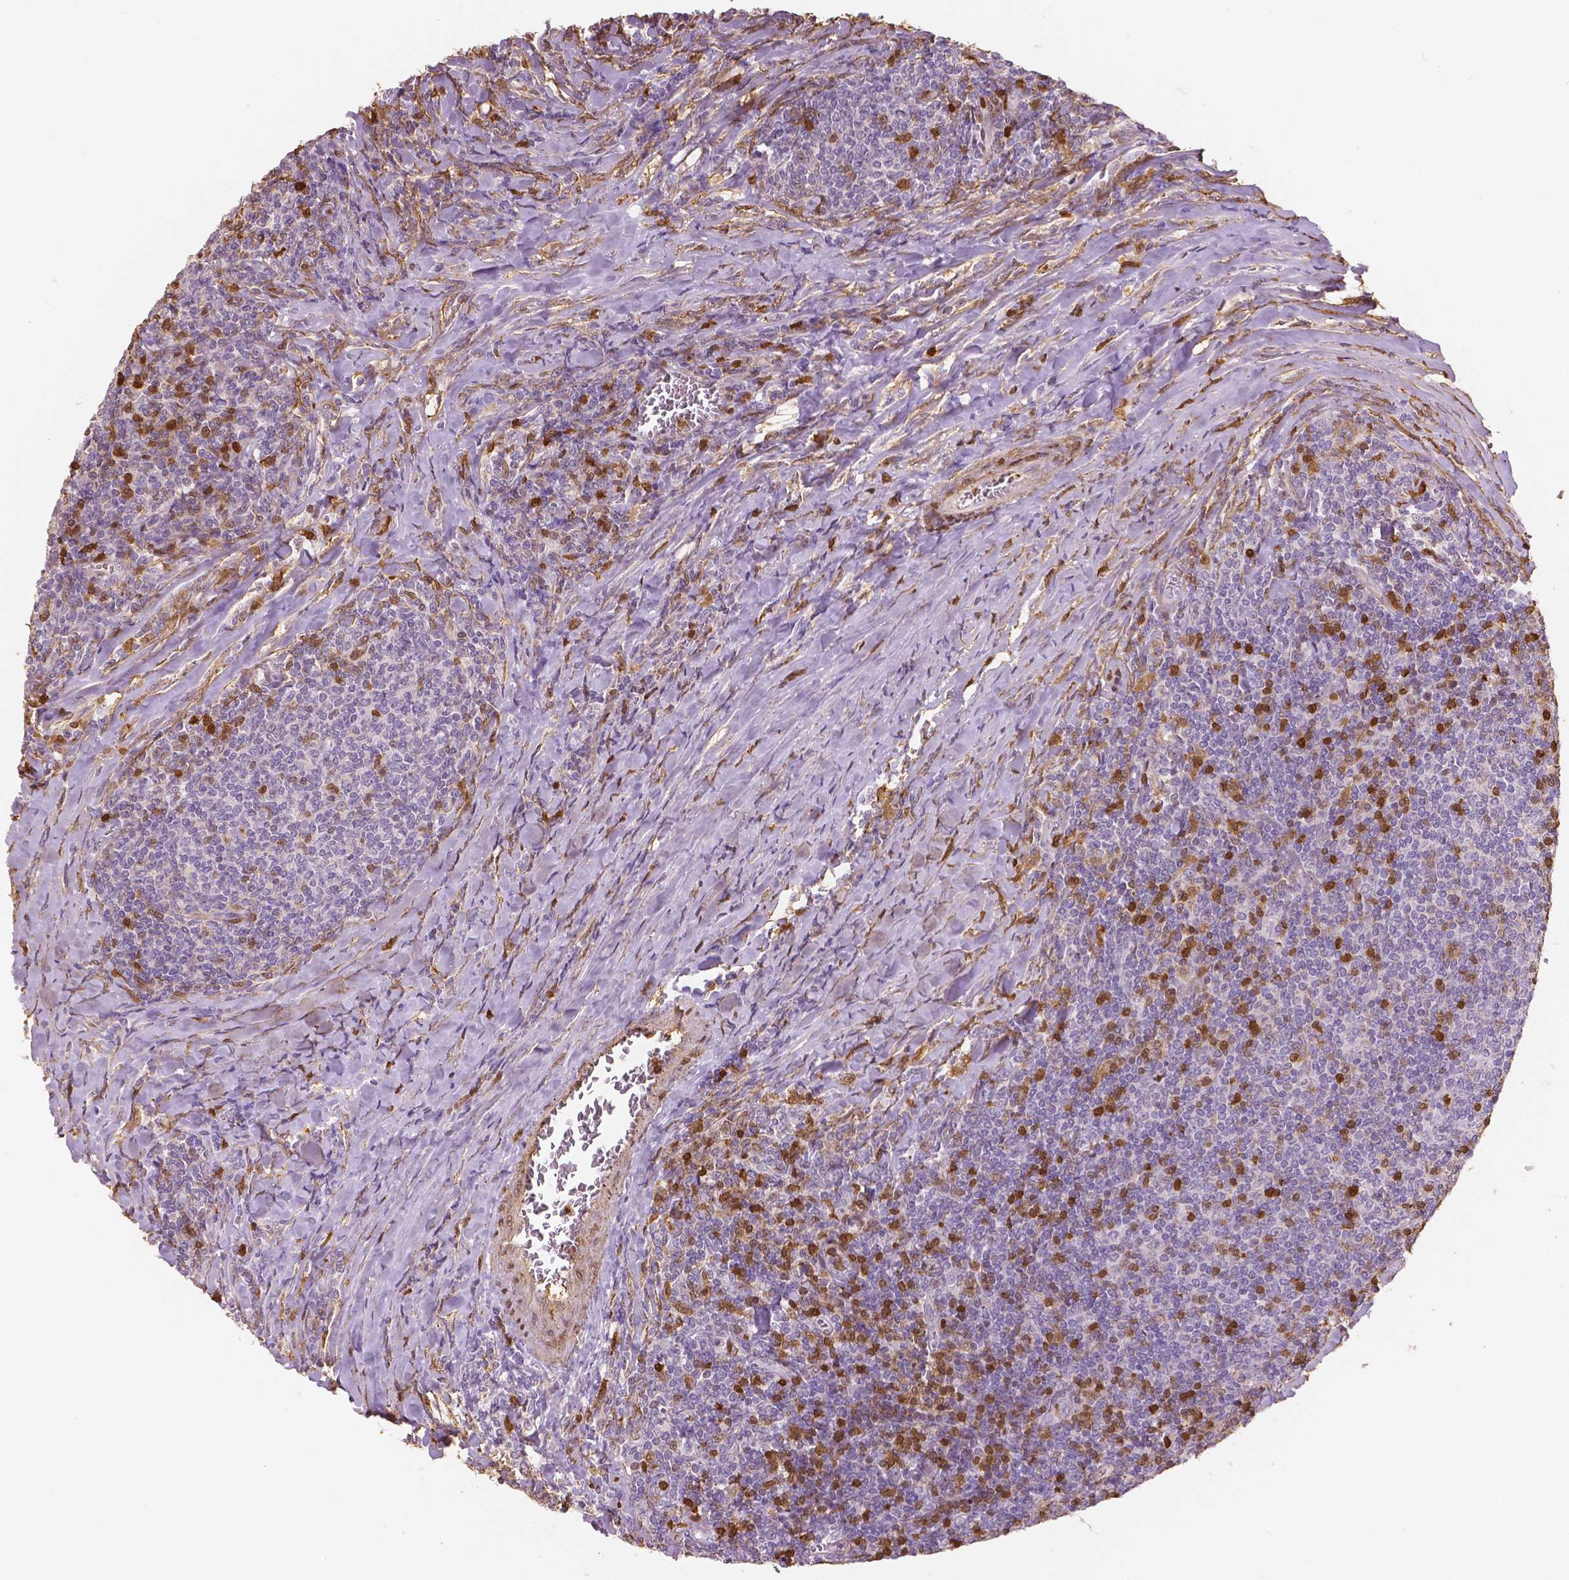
{"staining": {"intensity": "negative", "quantity": "none", "location": "none"}, "tissue": "lymphoma", "cell_type": "Tumor cells", "image_type": "cancer", "snomed": [{"axis": "morphology", "description": "Malignant lymphoma, non-Hodgkin's type, Low grade"}, {"axis": "topography", "description": "Lymph node"}], "caption": "Tumor cells show no significant positivity in low-grade malignant lymphoma, non-Hodgkin's type. (Stains: DAB (3,3'-diaminobenzidine) immunohistochemistry with hematoxylin counter stain, Microscopy: brightfield microscopy at high magnification).", "gene": "S100A4", "patient": {"sex": "male", "age": 52}}